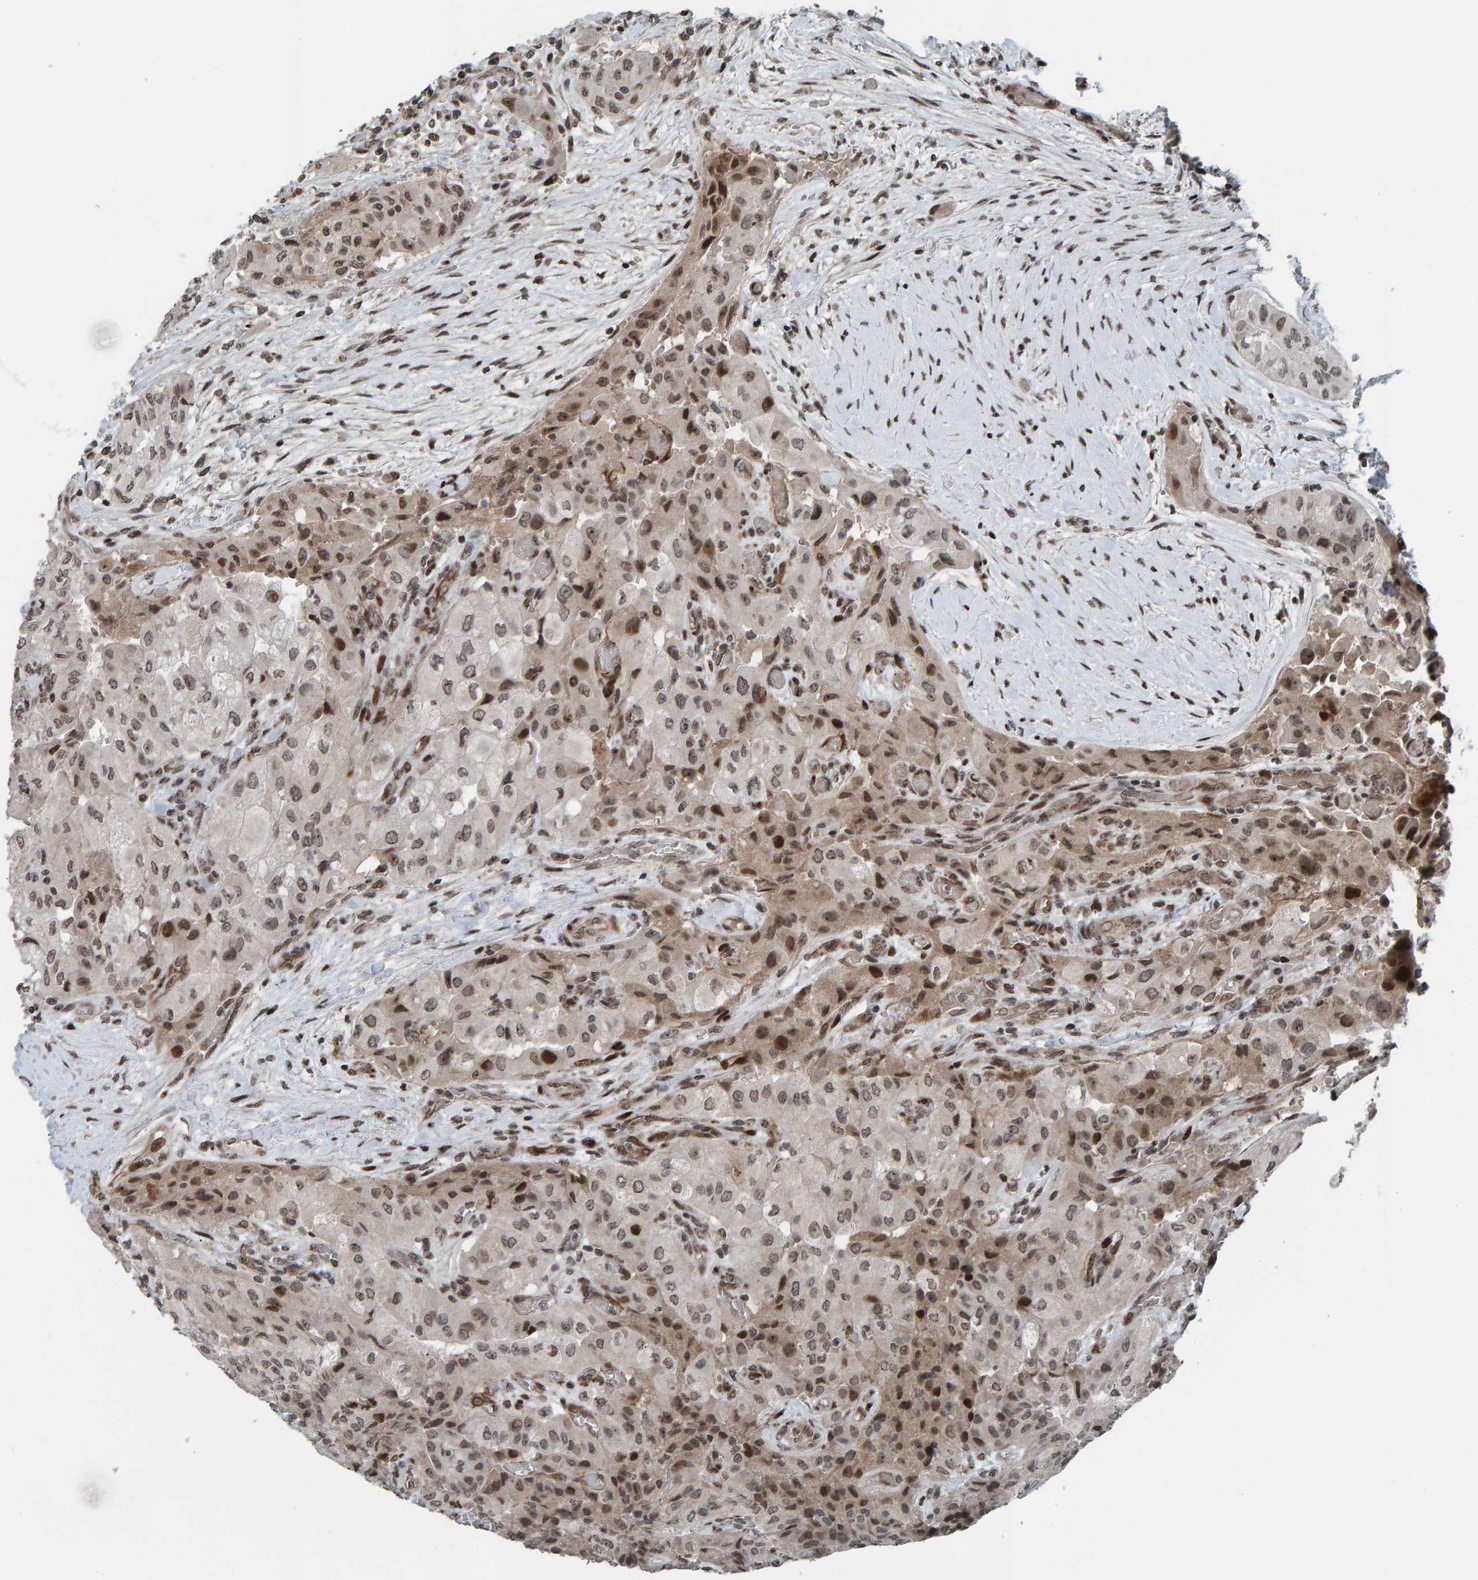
{"staining": {"intensity": "weak", "quantity": ">75%", "location": "cytoplasmic/membranous,nuclear"}, "tissue": "thyroid cancer", "cell_type": "Tumor cells", "image_type": "cancer", "snomed": [{"axis": "morphology", "description": "Papillary adenocarcinoma, NOS"}, {"axis": "topography", "description": "Thyroid gland"}], "caption": "Immunohistochemistry (IHC) of thyroid cancer (papillary adenocarcinoma) displays low levels of weak cytoplasmic/membranous and nuclear staining in about >75% of tumor cells.", "gene": "ZNF366", "patient": {"sex": "female", "age": 59}}